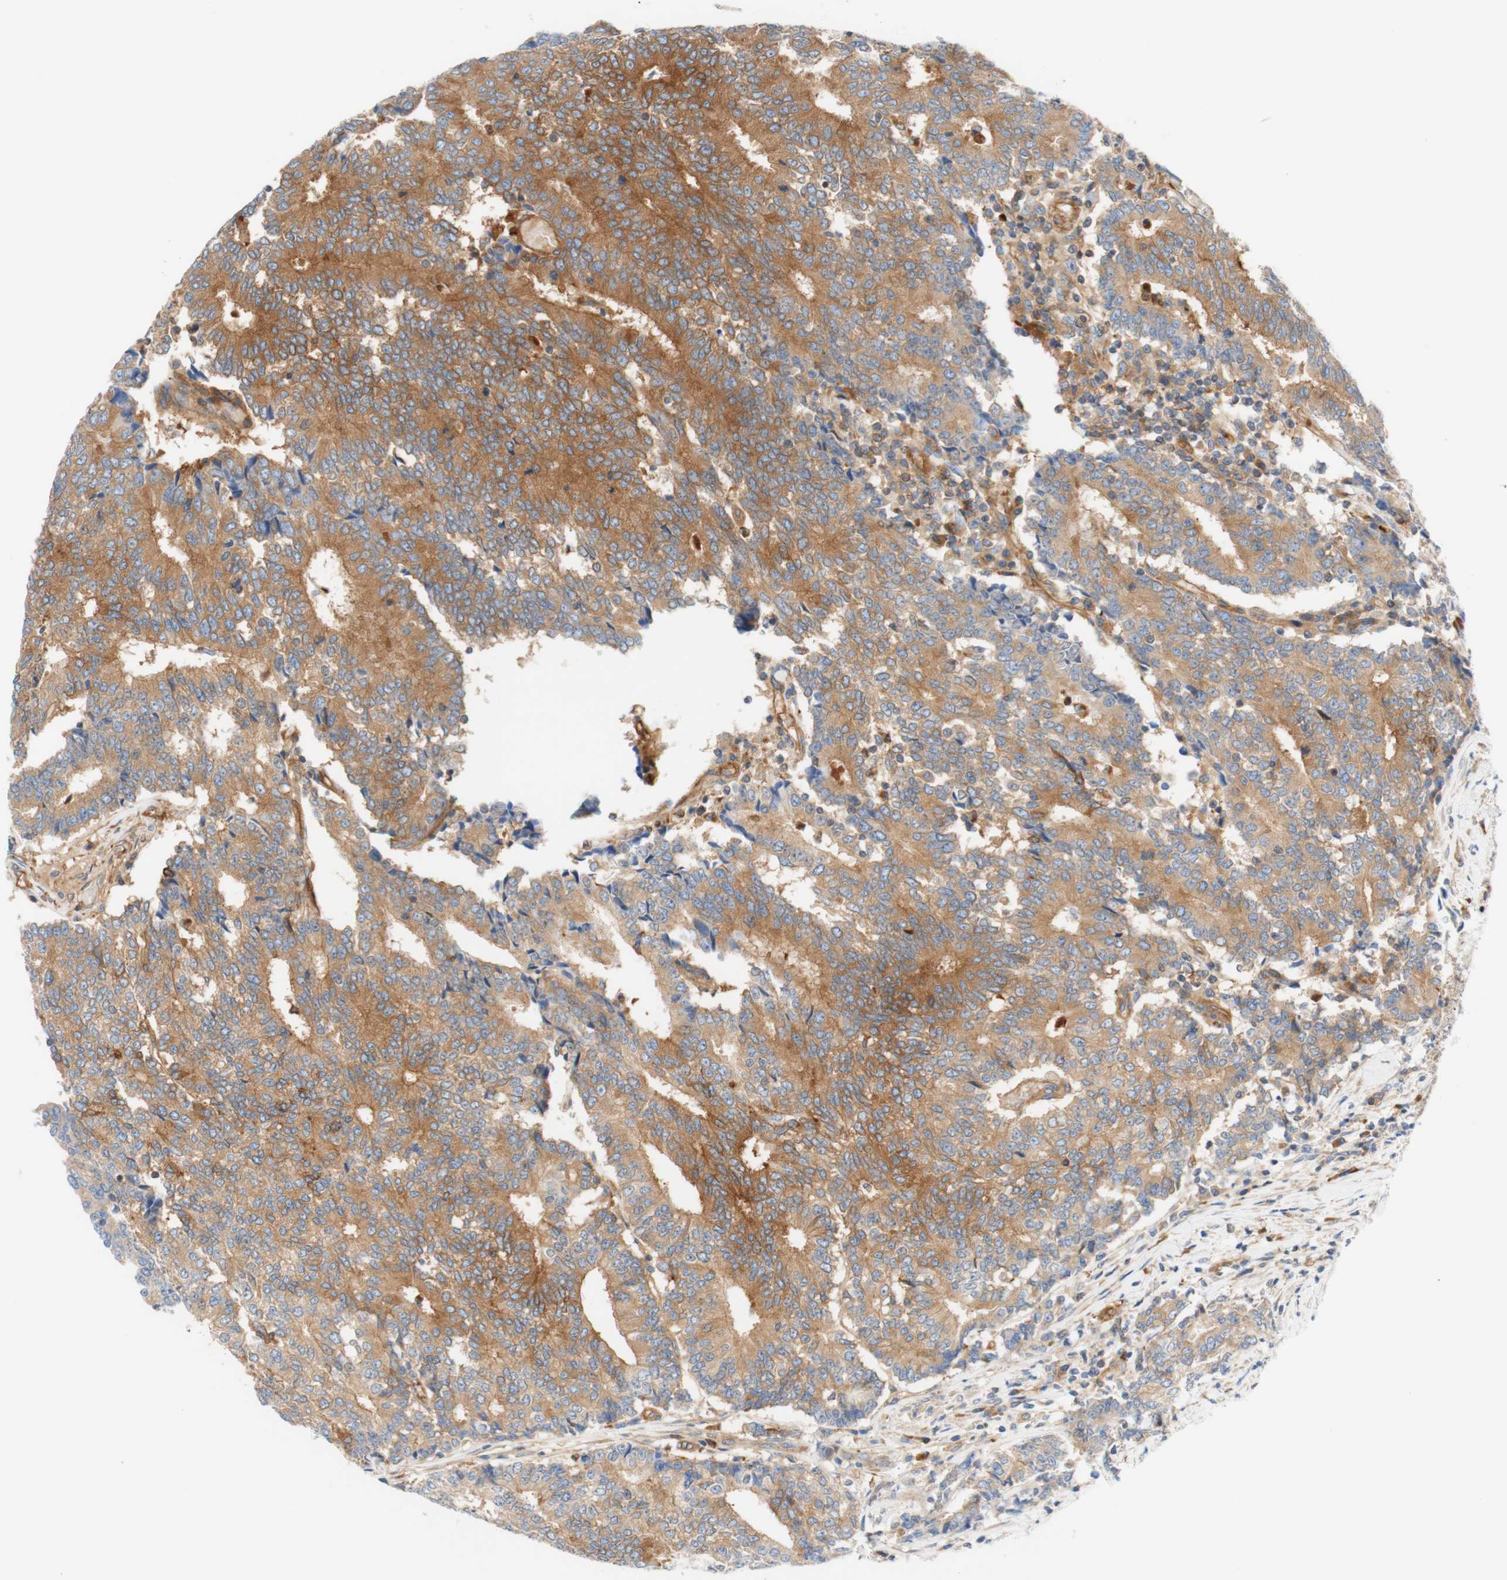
{"staining": {"intensity": "moderate", "quantity": "25%-75%", "location": "cytoplasmic/membranous"}, "tissue": "prostate cancer", "cell_type": "Tumor cells", "image_type": "cancer", "snomed": [{"axis": "morphology", "description": "Normal tissue, NOS"}, {"axis": "morphology", "description": "Adenocarcinoma, High grade"}, {"axis": "topography", "description": "Prostate"}, {"axis": "topography", "description": "Seminal veicle"}], "caption": "This micrograph exhibits immunohistochemistry staining of prostate adenocarcinoma (high-grade), with medium moderate cytoplasmic/membranous expression in approximately 25%-75% of tumor cells.", "gene": "STOM", "patient": {"sex": "male", "age": 55}}